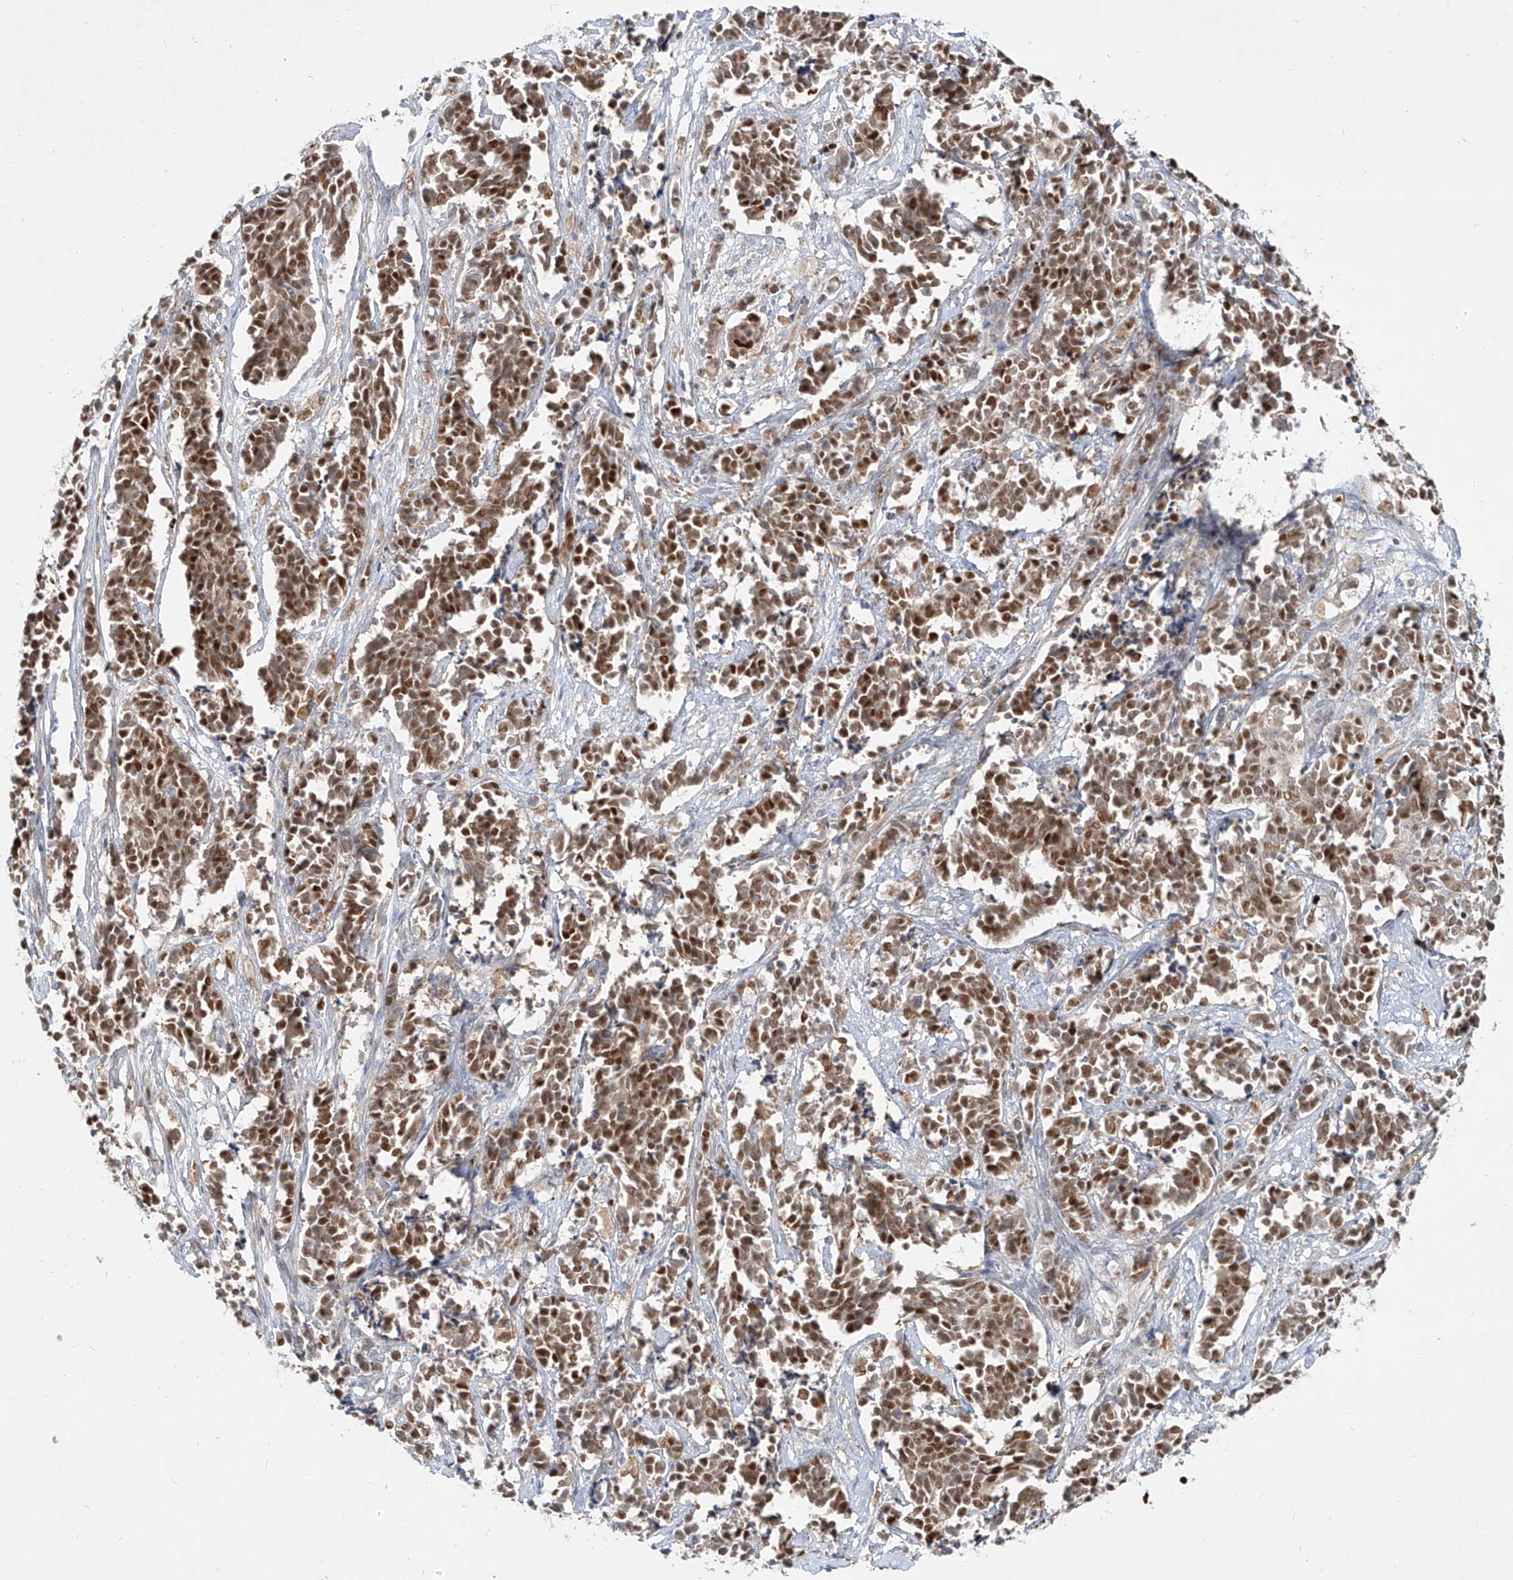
{"staining": {"intensity": "moderate", "quantity": ">75%", "location": "nuclear"}, "tissue": "cervical cancer", "cell_type": "Tumor cells", "image_type": "cancer", "snomed": [{"axis": "morphology", "description": "Normal tissue, NOS"}, {"axis": "morphology", "description": "Squamous cell carcinoma, NOS"}, {"axis": "topography", "description": "Cervix"}], "caption": "Cervical cancer (squamous cell carcinoma) stained with DAB immunohistochemistry (IHC) demonstrates medium levels of moderate nuclear staining in approximately >75% of tumor cells. (Brightfield microscopy of DAB IHC at high magnification).", "gene": "FGD2", "patient": {"sex": "female", "age": 35}}